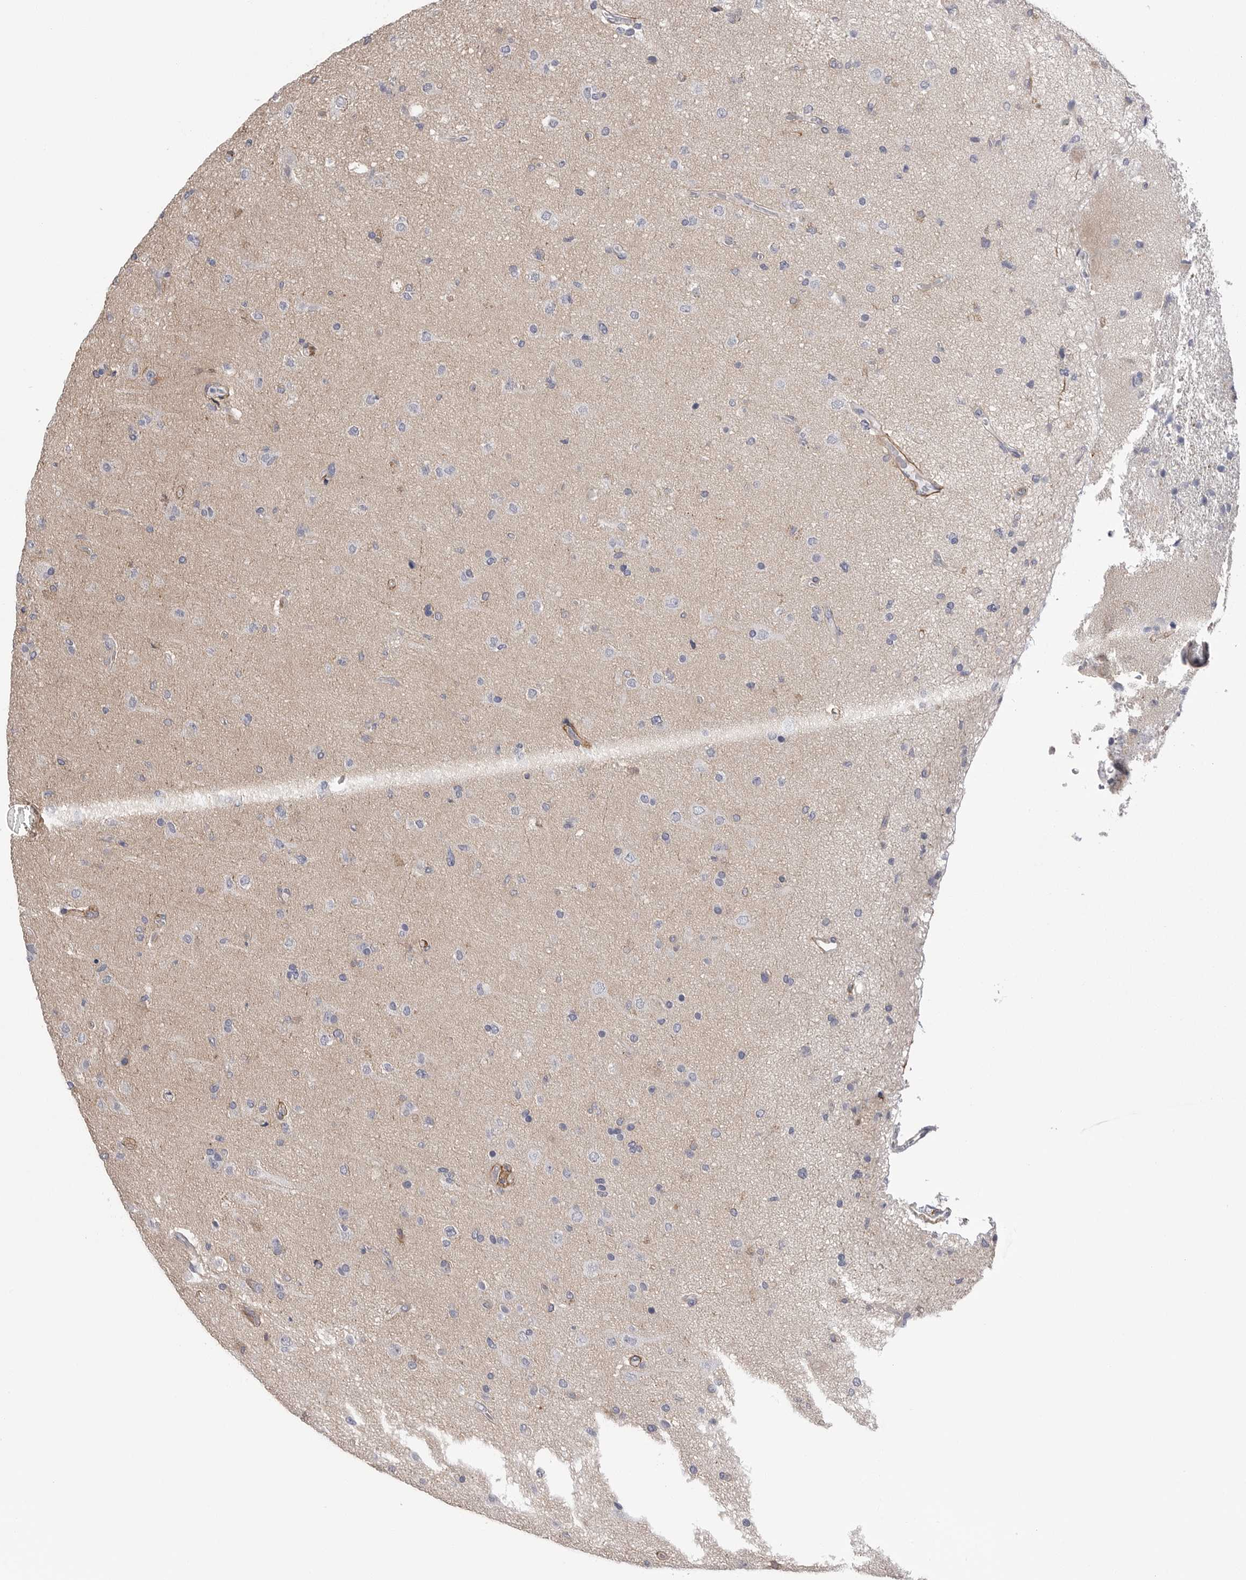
{"staining": {"intensity": "negative", "quantity": "none", "location": "none"}, "tissue": "glioma", "cell_type": "Tumor cells", "image_type": "cancer", "snomed": [{"axis": "morphology", "description": "Glioma, malignant, High grade"}, {"axis": "topography", "description": "Brain"}], "caption": "Tumor cells show no significant protein positivity in glioma. (Immunohistochemistry, brightfield microscopy, high magnification).", "gene": "AKAP12", "patient": {"sex": "male", "age": 72}}